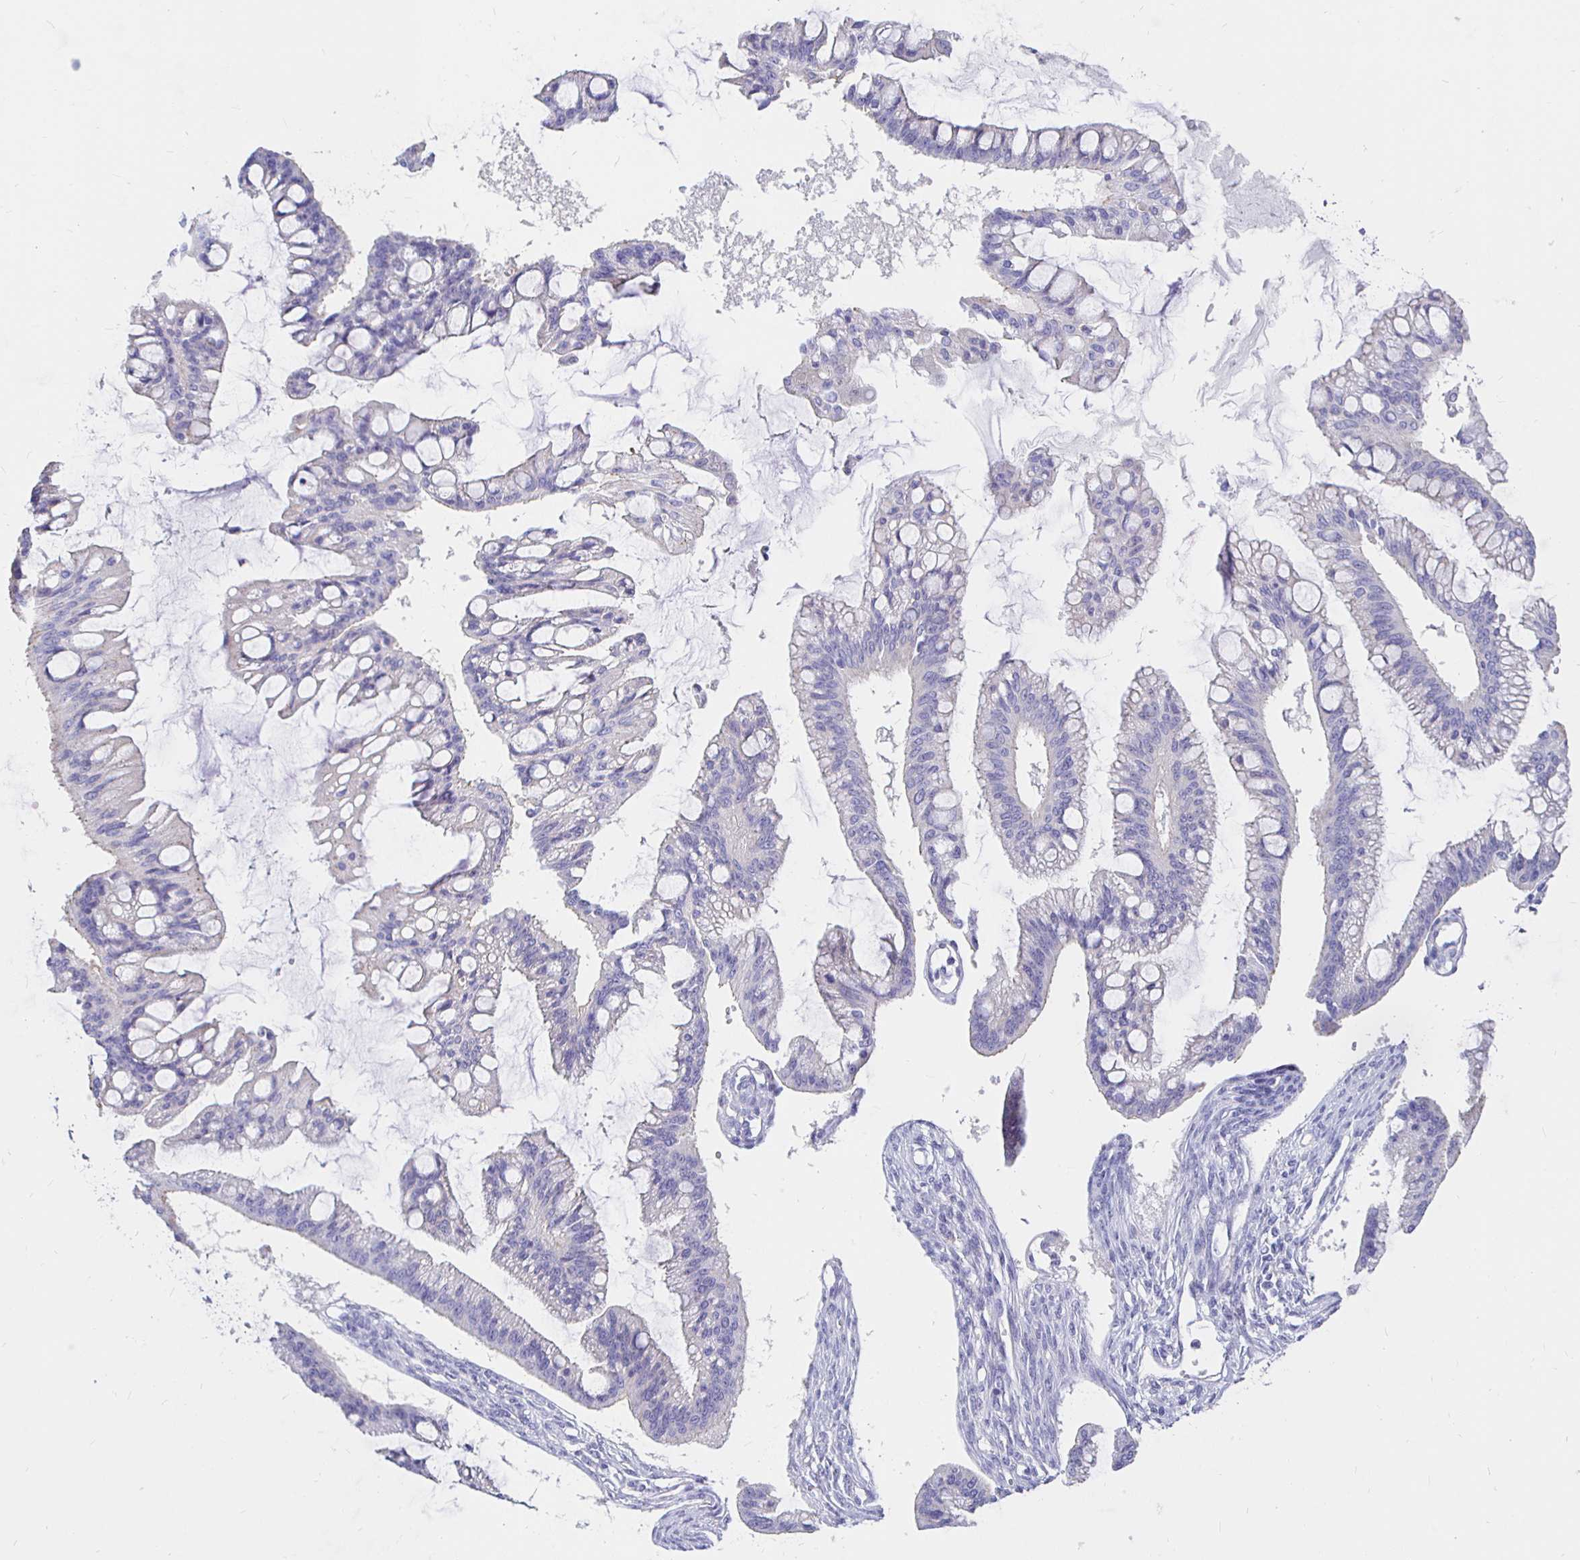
{"staining": {"intensity": "negative", "quantity": "none", "location": "none"}, "tissue": "ovarian cancer", "cell_type": "Tumor cells", "image_type": "cancer", "snomed": [{"axis": "morphology", "description": "Cystadenocarcinoma, mucinous, NOS"}, {"axis": "topography", "description": "Ovary"}], "caption": "High magnification brightfield microscopy of ovarian cancer stained with DAB (3,3'-diaminobenzidine) (brown) and counterstained with hematoxylin (blue): tumor cells show no significant staining.", "gene": "NECAB1", "patient": {"sex": "female", "age": 73}}